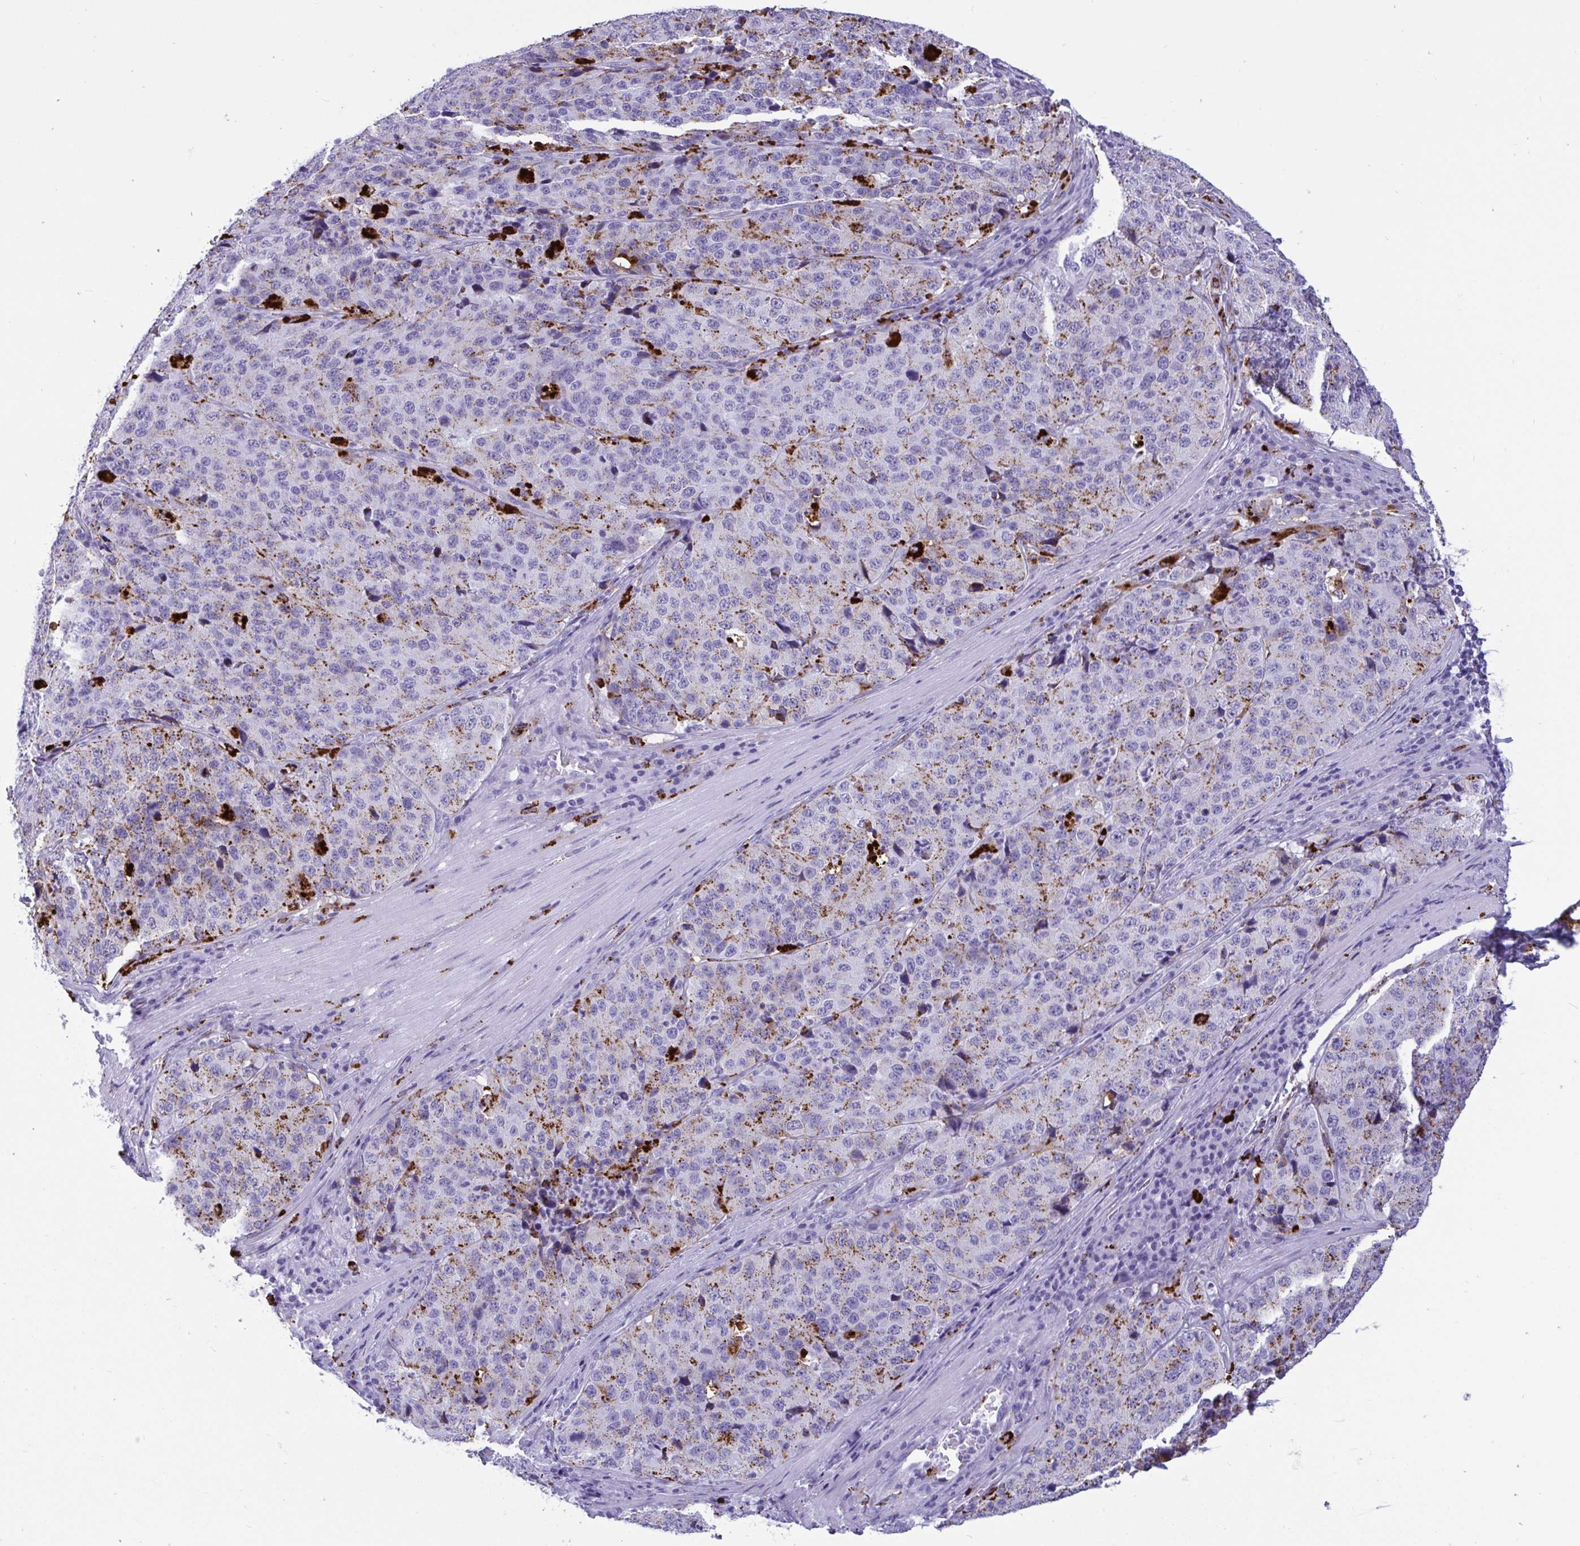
{"staining": {"intensity": "strong", "quantity": "25%-75%", "location": "cytoplasmic/membranous"}, "tissue": "stomach cancer", "cell_type": "Tumor cells", "image_type": "cancer", "snomed": [{"axis": "morphology", "description": "Adenocarcinoma, NOS"}, {"axis": "topography", "description": "Stomach"}], "caption": "This is a micrograph of IHC staining of stomach adenocarcinoma, which shows strong staining in the cytoplasmic/membranous of tumor cells.", "gene": "CPVL", "patient": {"sex": "male", "age": 71}}